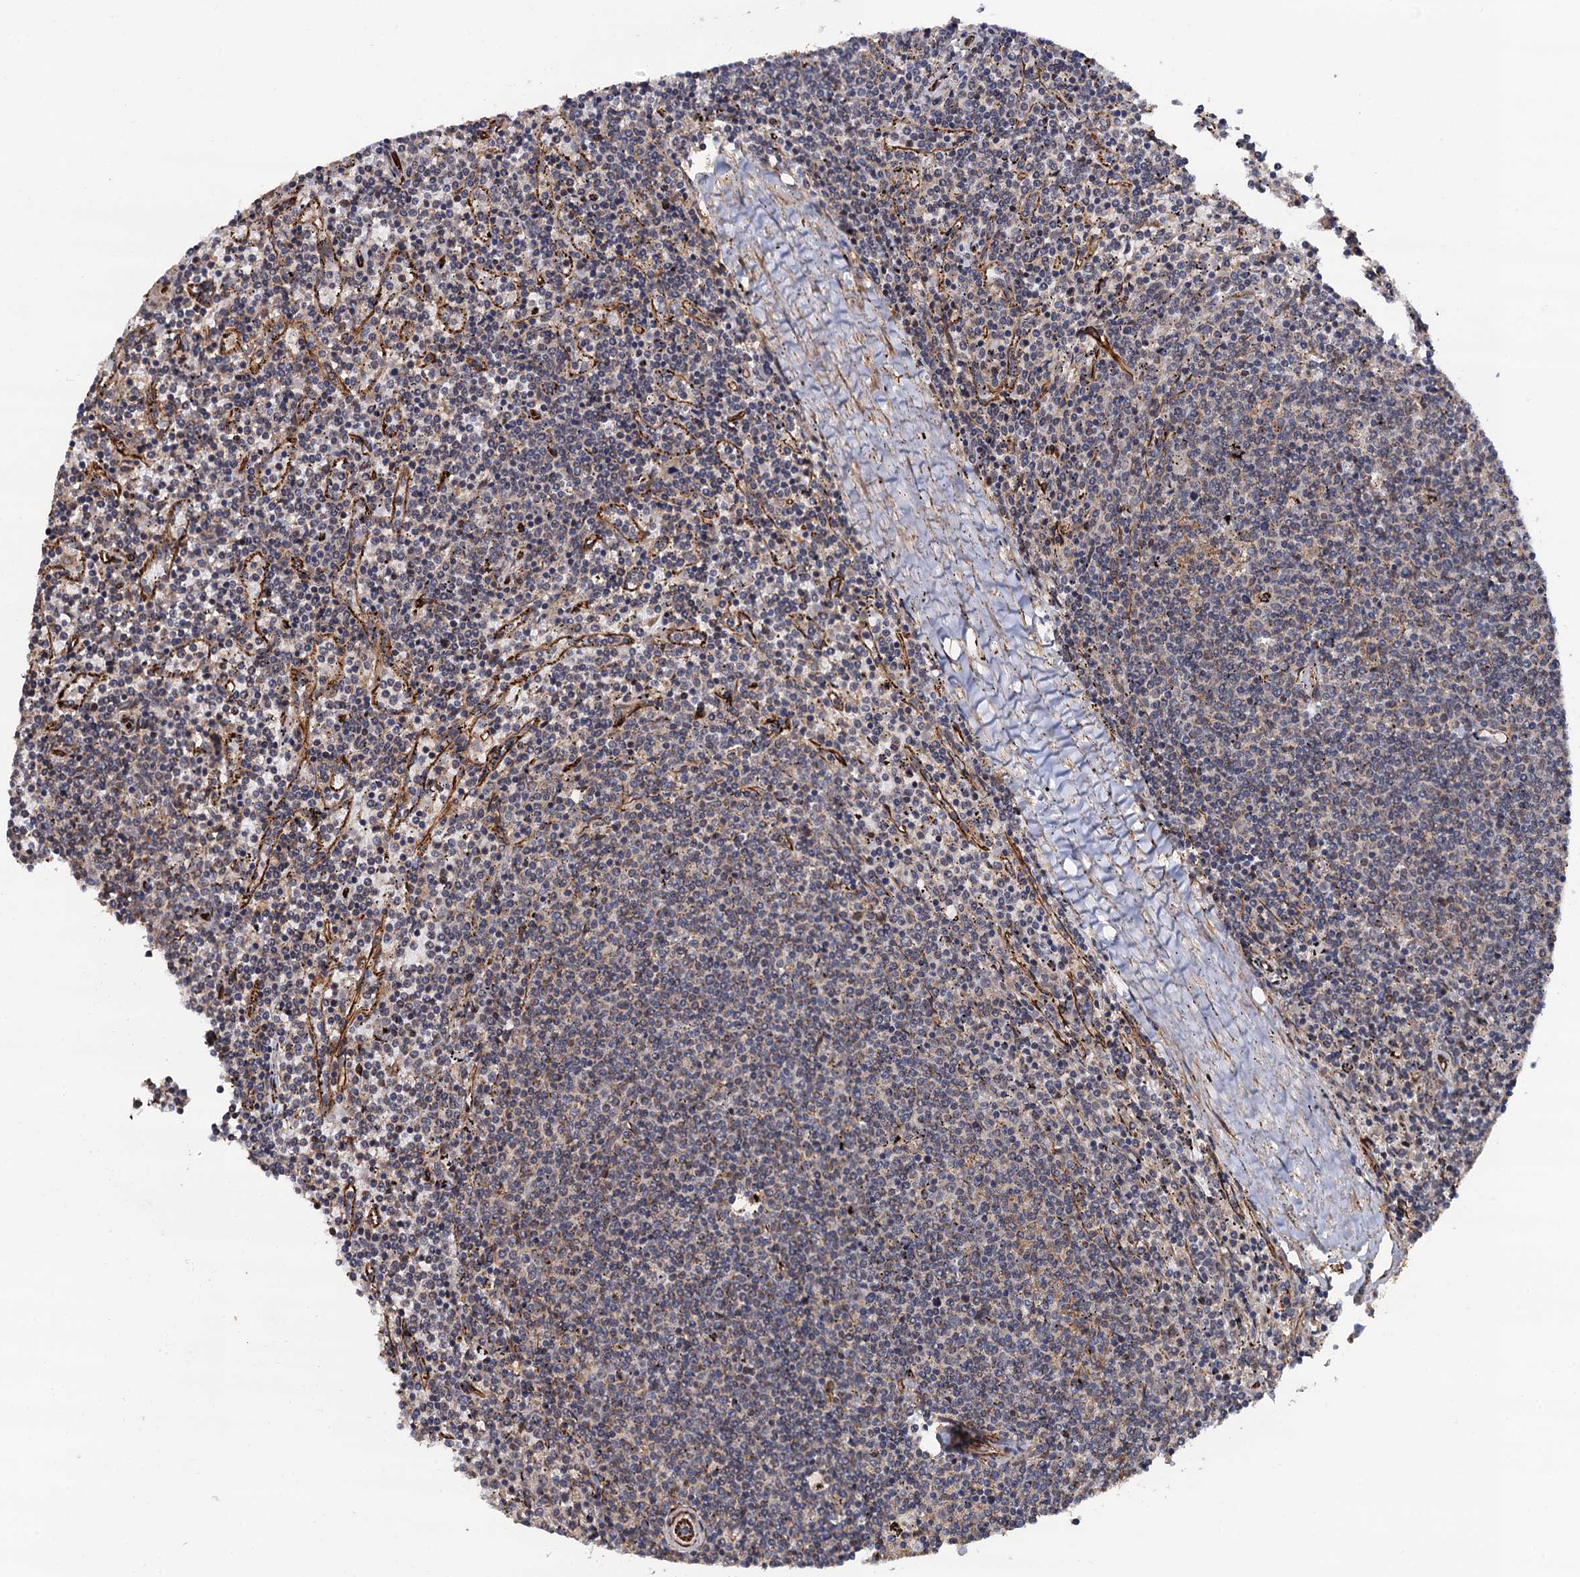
{"staining": {"intensity": "negative", "quantity": "none", "location": "none"}, "tissue": "lymphoma", "cell_type": "Tumor cells", "image_type": "cancer", "snomed": [{"axis": "morphology", "description": "Malignant lymphoma, non-Hodgkin's type, Low grade"}, {"axis": "topography", "description": "Spleen"}], "caption": "The IHC photomicrograph has no significant expression in tumor cells of malignant lymphoma, non-Hodgkin's type (low-grade) tissue.", "gene": "FSIP1", "patient": {"sex": "female", "age": 50}}